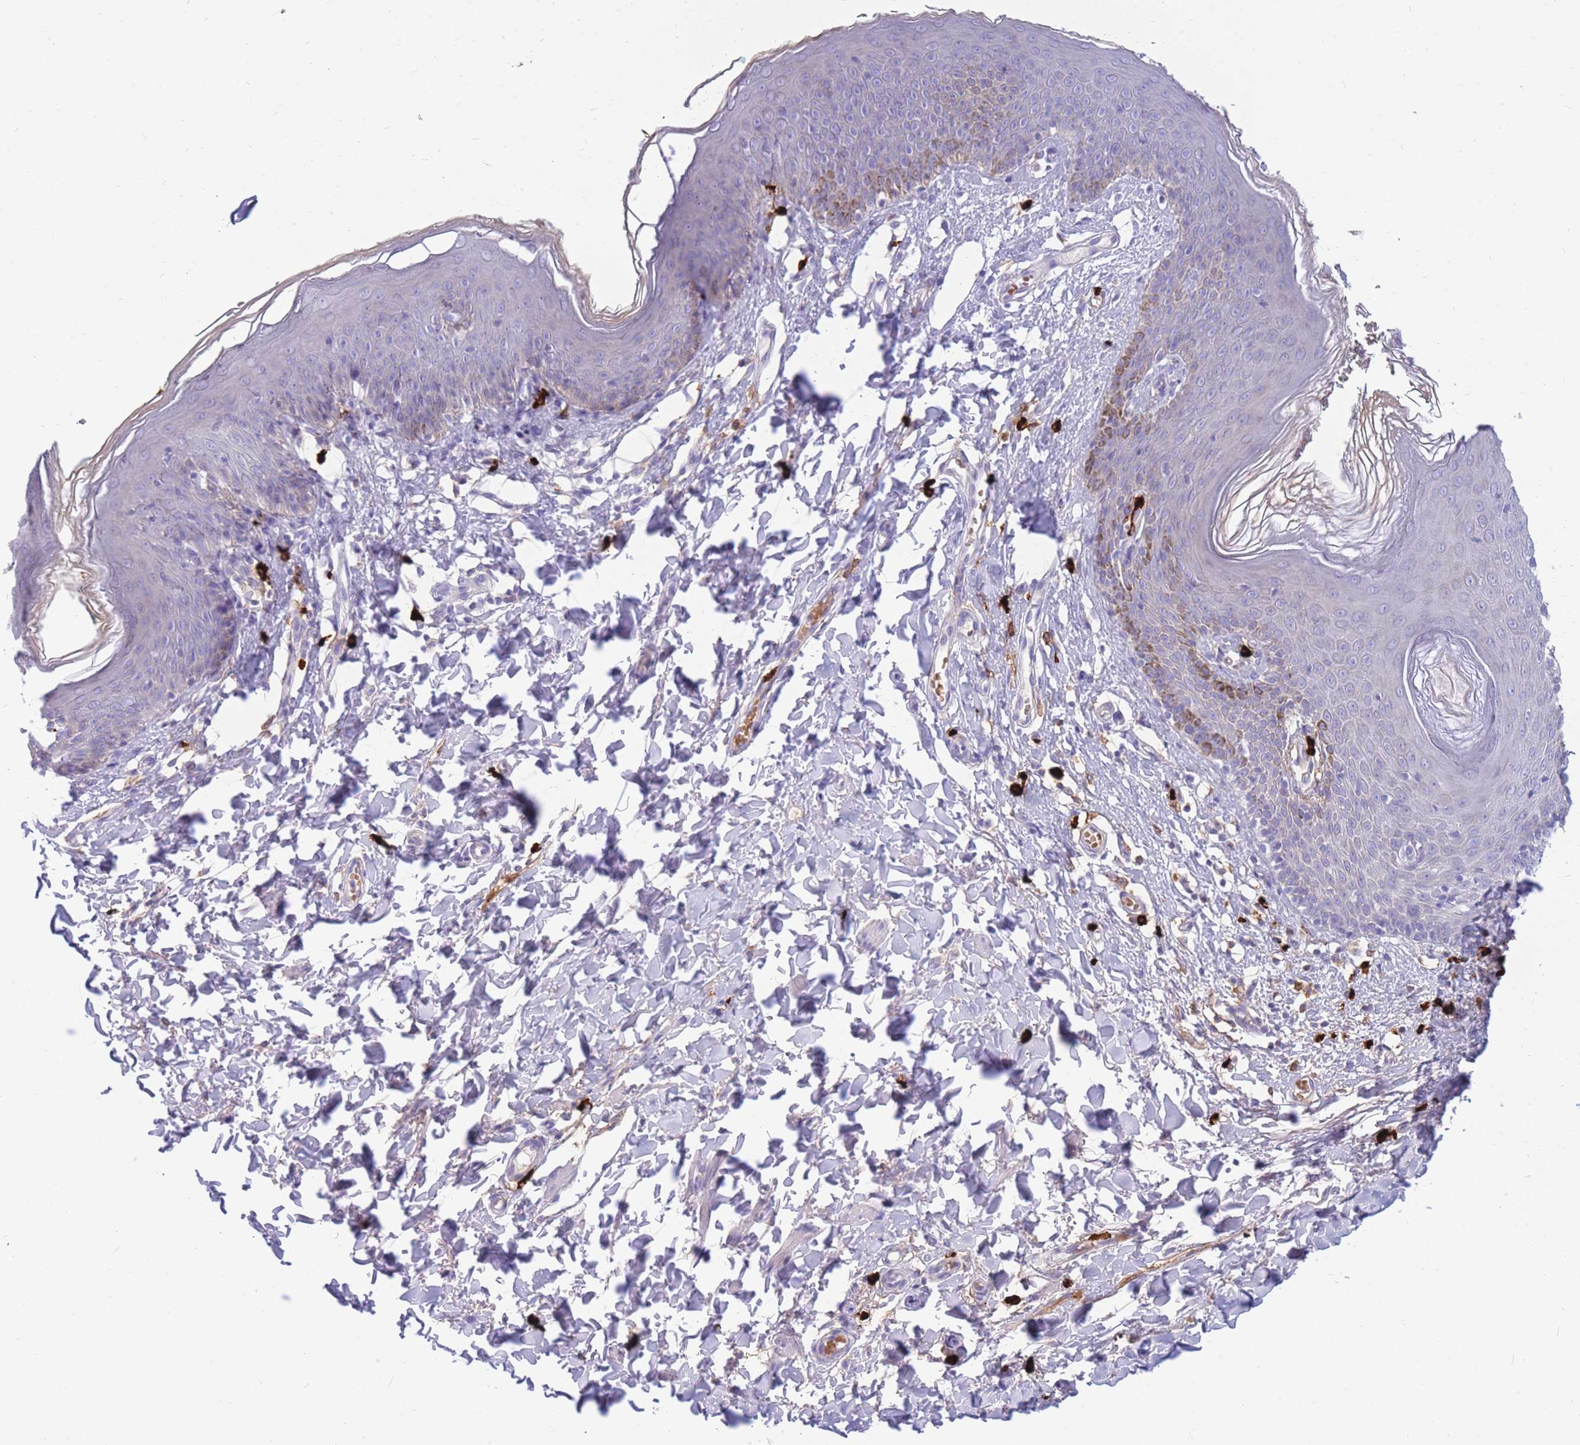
{"staining": {"intensity": "moderate", "quantity": "<25%", "location": "cytoplasmic/membranous"}, "tissue": "skin", "cell_type": "Epidermal cells", "image_type": "normal", "snomed": [{"axis": "morphology", "description": "Normal tissue, NOS"}, {"axis": "topography", "description": "Vulva"}], "caption": "Protein analysis of benign skin shows moderate cytoplasmic/membranous positivity in about <25% of epidermal cells. The protein of interest is stained brown, and the nuclei are stained in blue (DAB IHC with brightfield microscopy, high magnification).", "gene": "TPSAB1", "patient": {"sex": "female", "age": 66}}